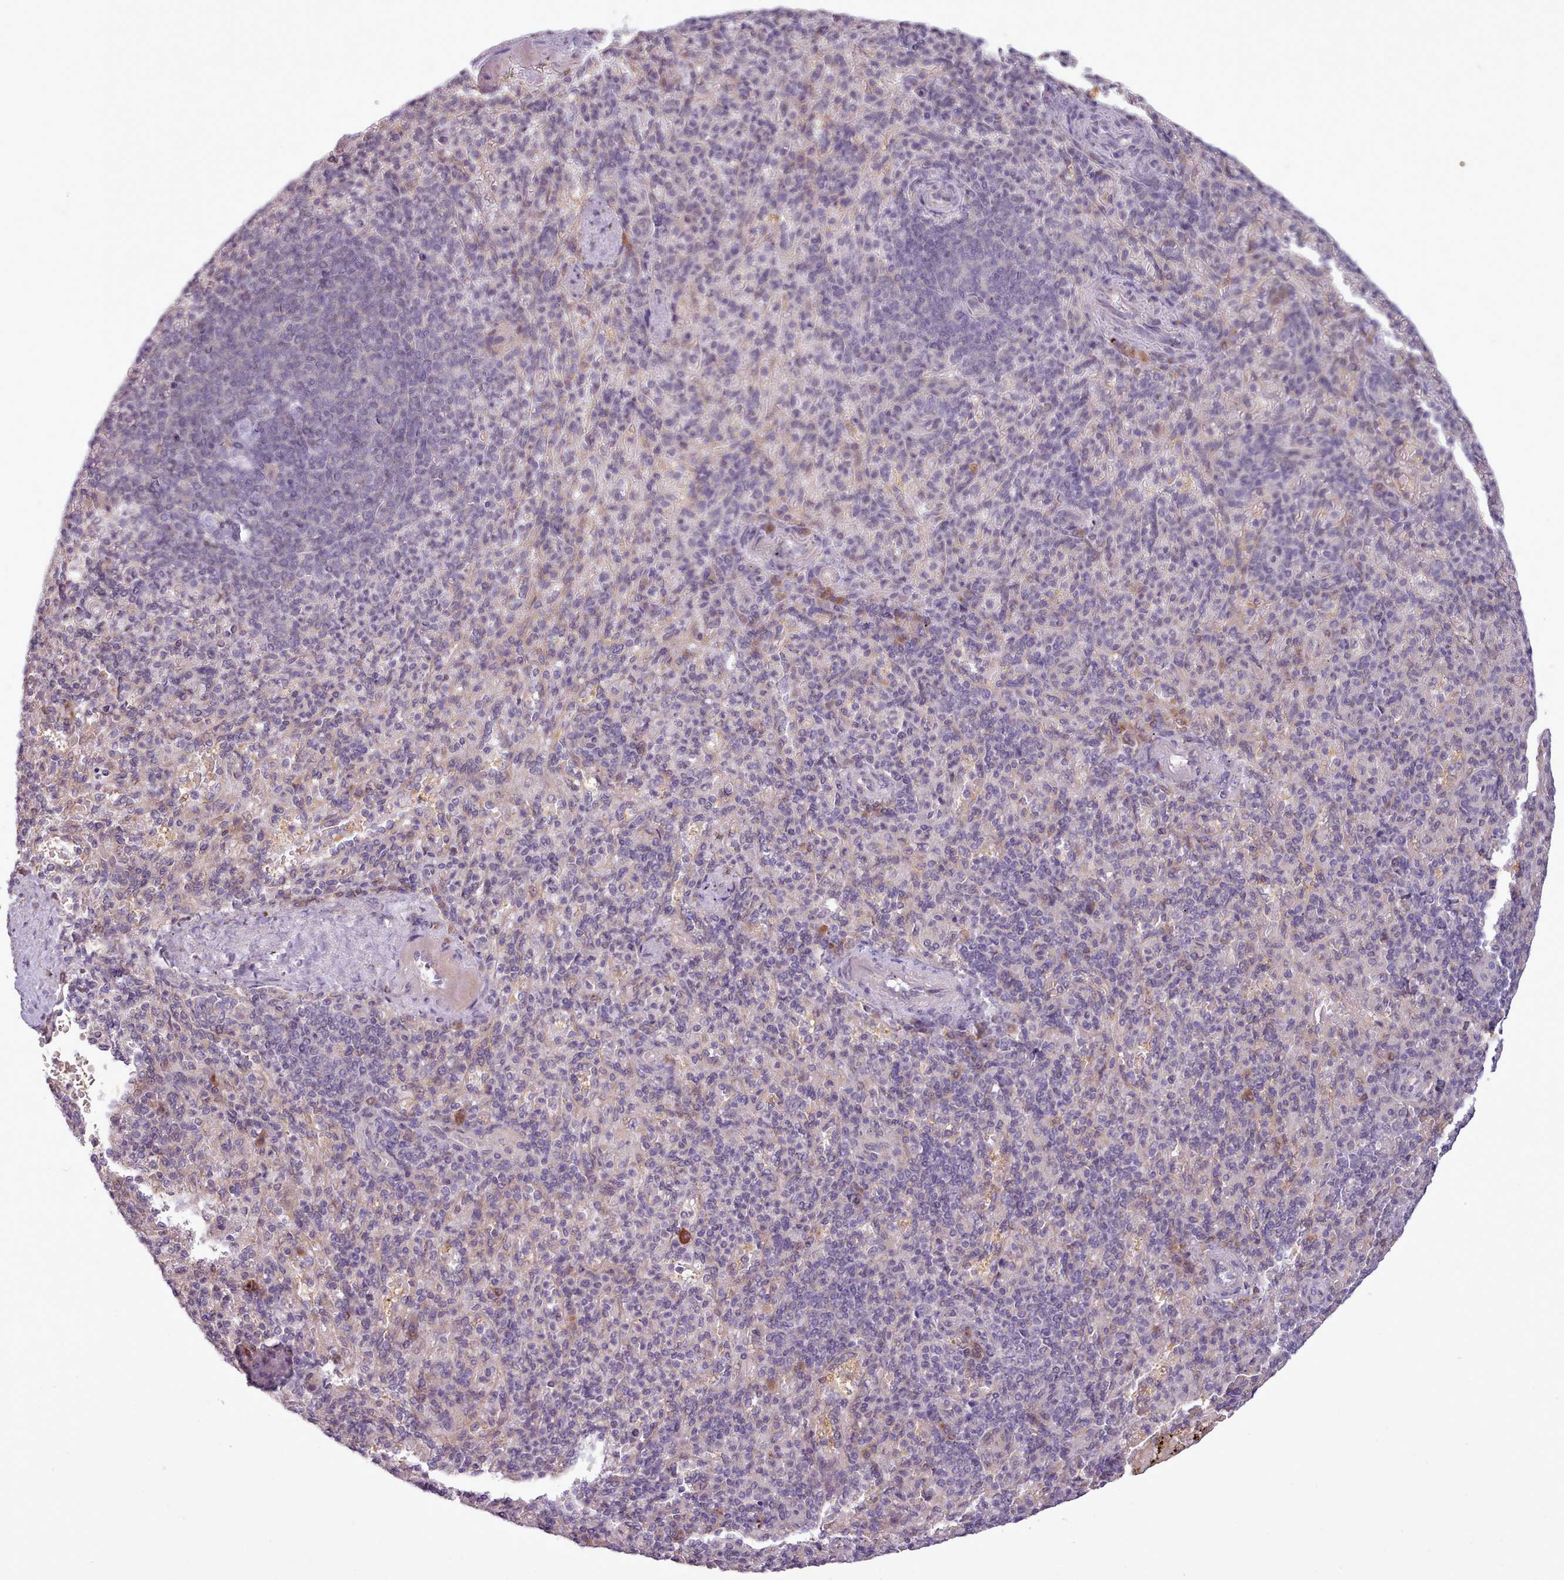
{"staining": {"intensity": "negative", "quantity": "none", "location": "none"}, "tissue": "spleen", "cell_type": "Cells in red pulp", "image_type": "normal", "snomed": [{"axis": "morphology", "description": "Normal tissue, NOS"}, {"axis": "topography", "description": "Spleen"}], "caption": "A high-resolution image shows immunohistochemistry staining of normal spleen, which reveals no significant positivity in cells in red pulp.", "gene": "NMRK1", "patient": {"sex": "female", "age": 74}}